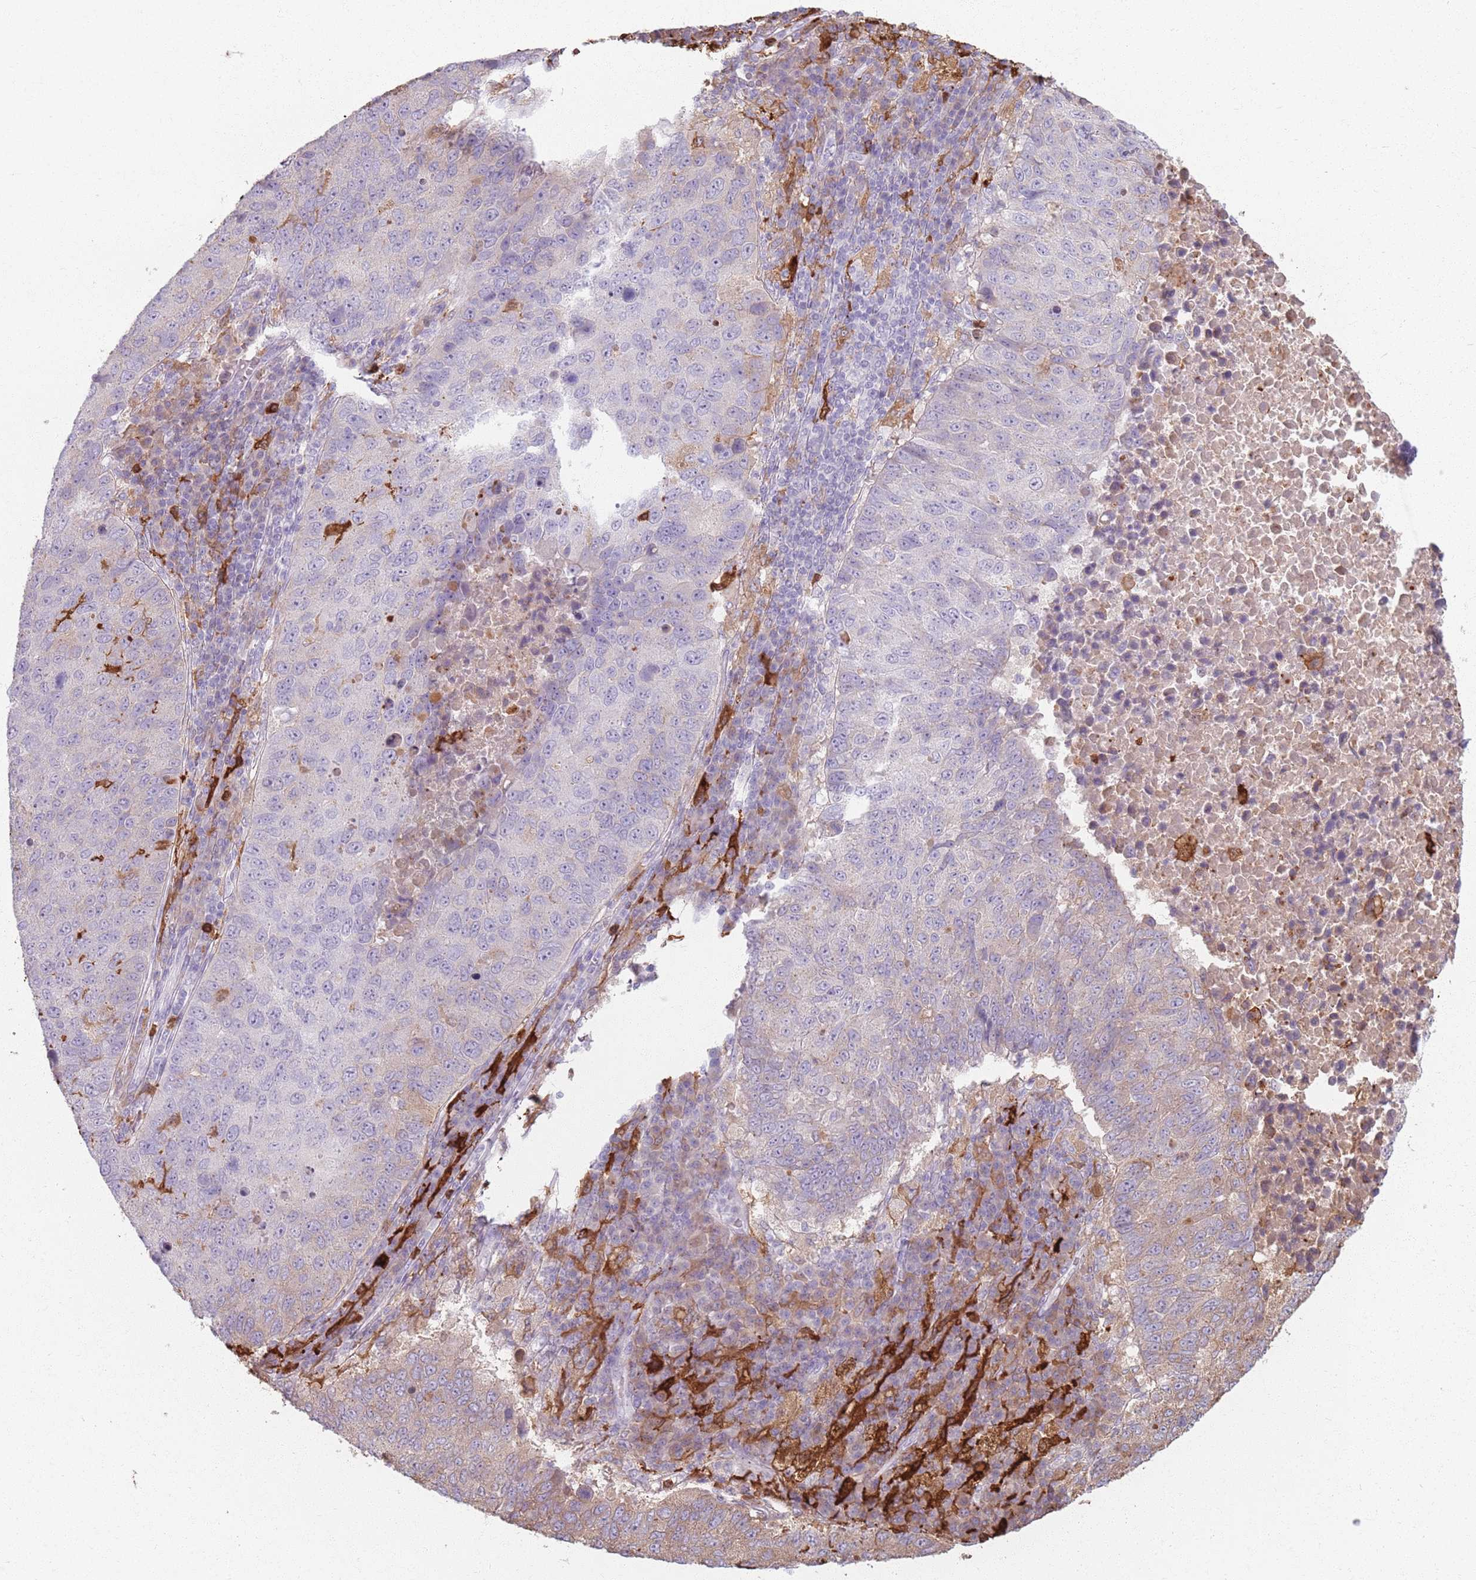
{"staining": {"intensity": "weak", "quantity": "<25%", "location": "cytoplasmic/membranous"}, "tissue": "lung cancer", "cell_type": "Tumor cells", "image_type": "cancer", "snomed": [{"axis": "morphology", "description": "Squamous cell carcinoma, NOS"}, {"axis": "topography", "description": "Lung"}], "caption": "Squamous cell carcinoma (lung) stained for a protein using IHC demonstrates no expression tumor cells.", "gene": "GDPGP1", "patient": {"sex": "male", "age": 73}}